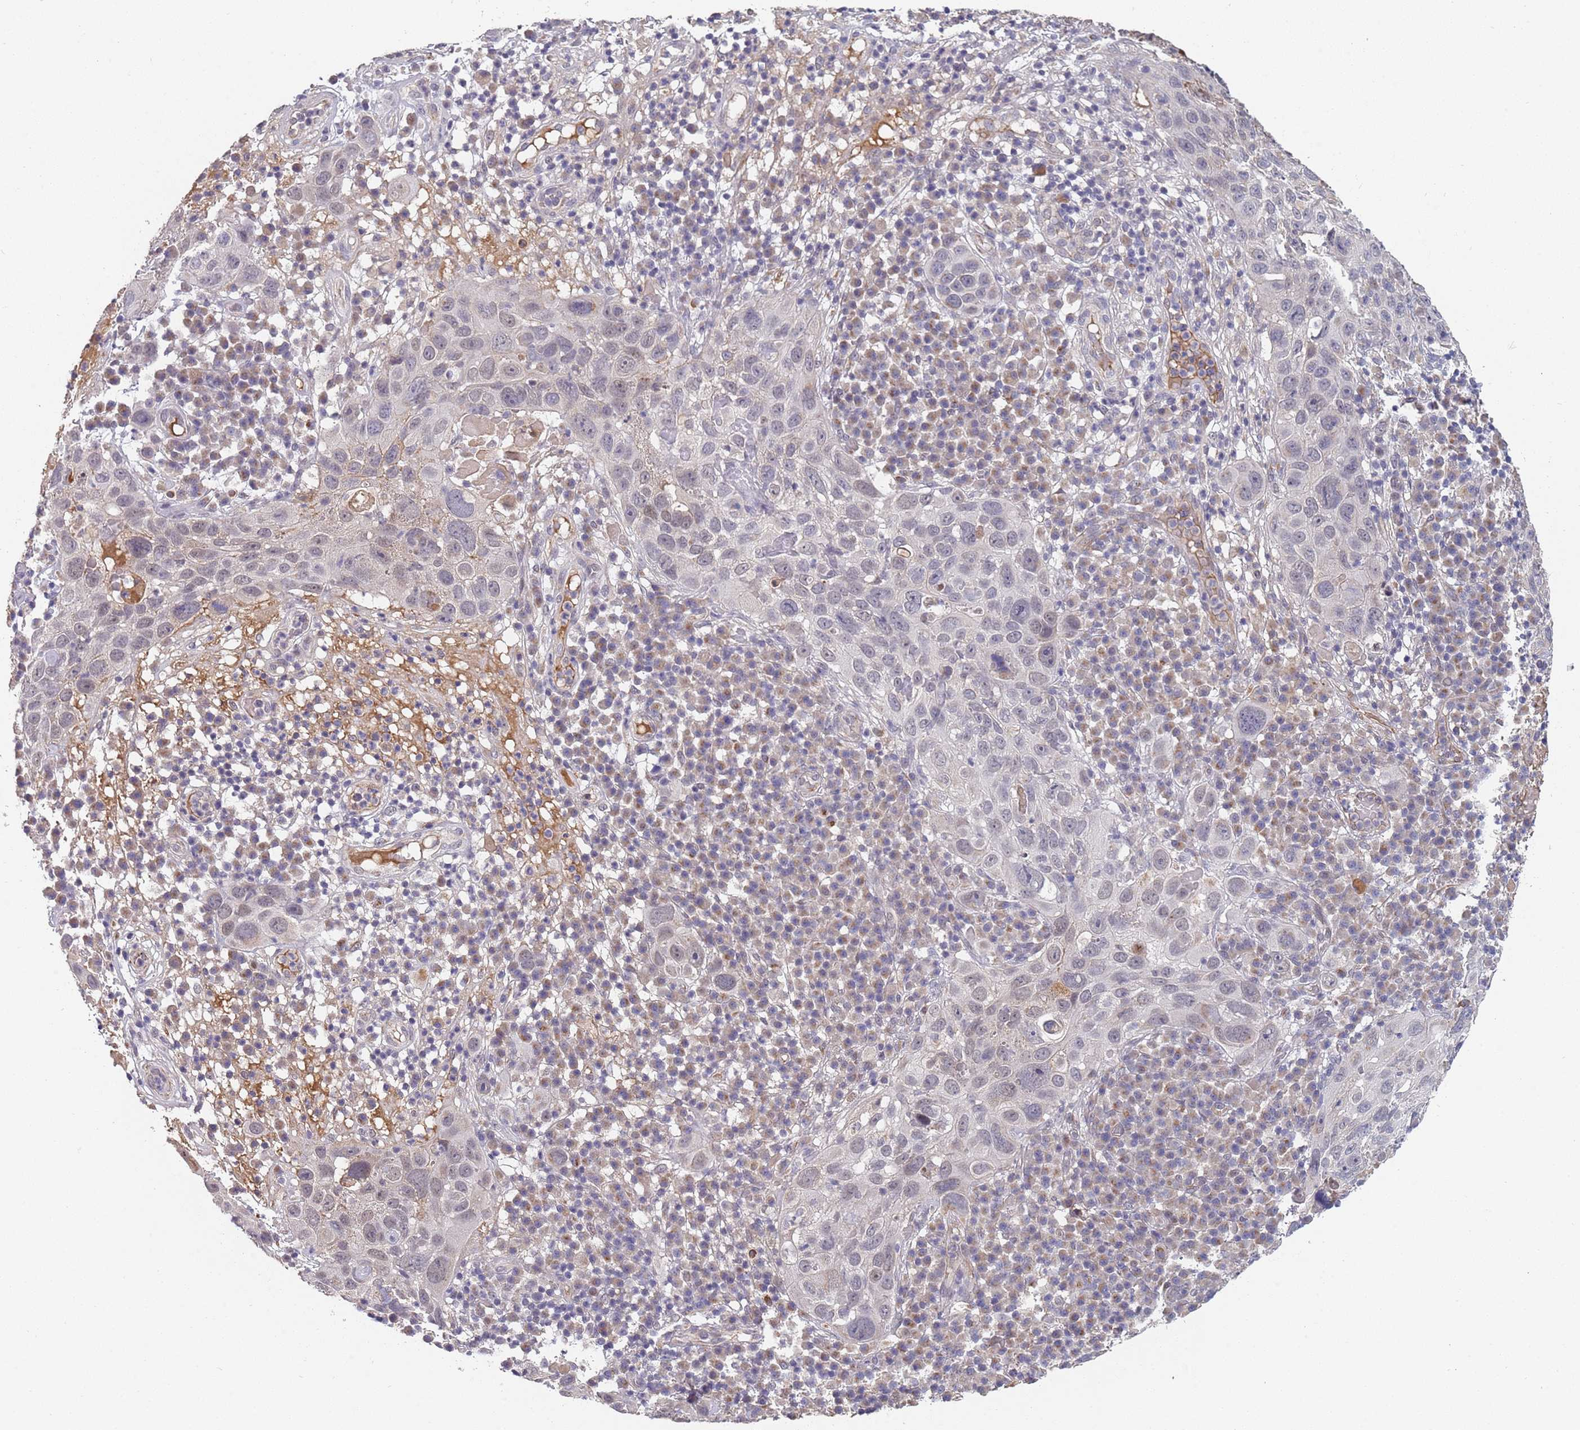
{"staining": {"intensity": "negative", "quantity": "none", "location": "none"}, "tissue": "skin cancer", "cell_type": "Tumor cells", "image_type": "cancer", "snomed": [{"axis": "morphology", "description": "Squamous cell carcinoma in situ, NOS"}, {"axis": "morphology", "description": "Squamous cell carcinoma, NOS"}, {"axis": "topography", "description": "Skin"}], "caption": "DAB (3,3'-diaminobenzidine) immunohistochemical staining of skin cancer reveals no significant expression in tumor cells.", "gene": "B4GALT4", "patient": {"sex": "male", "age": 93}}